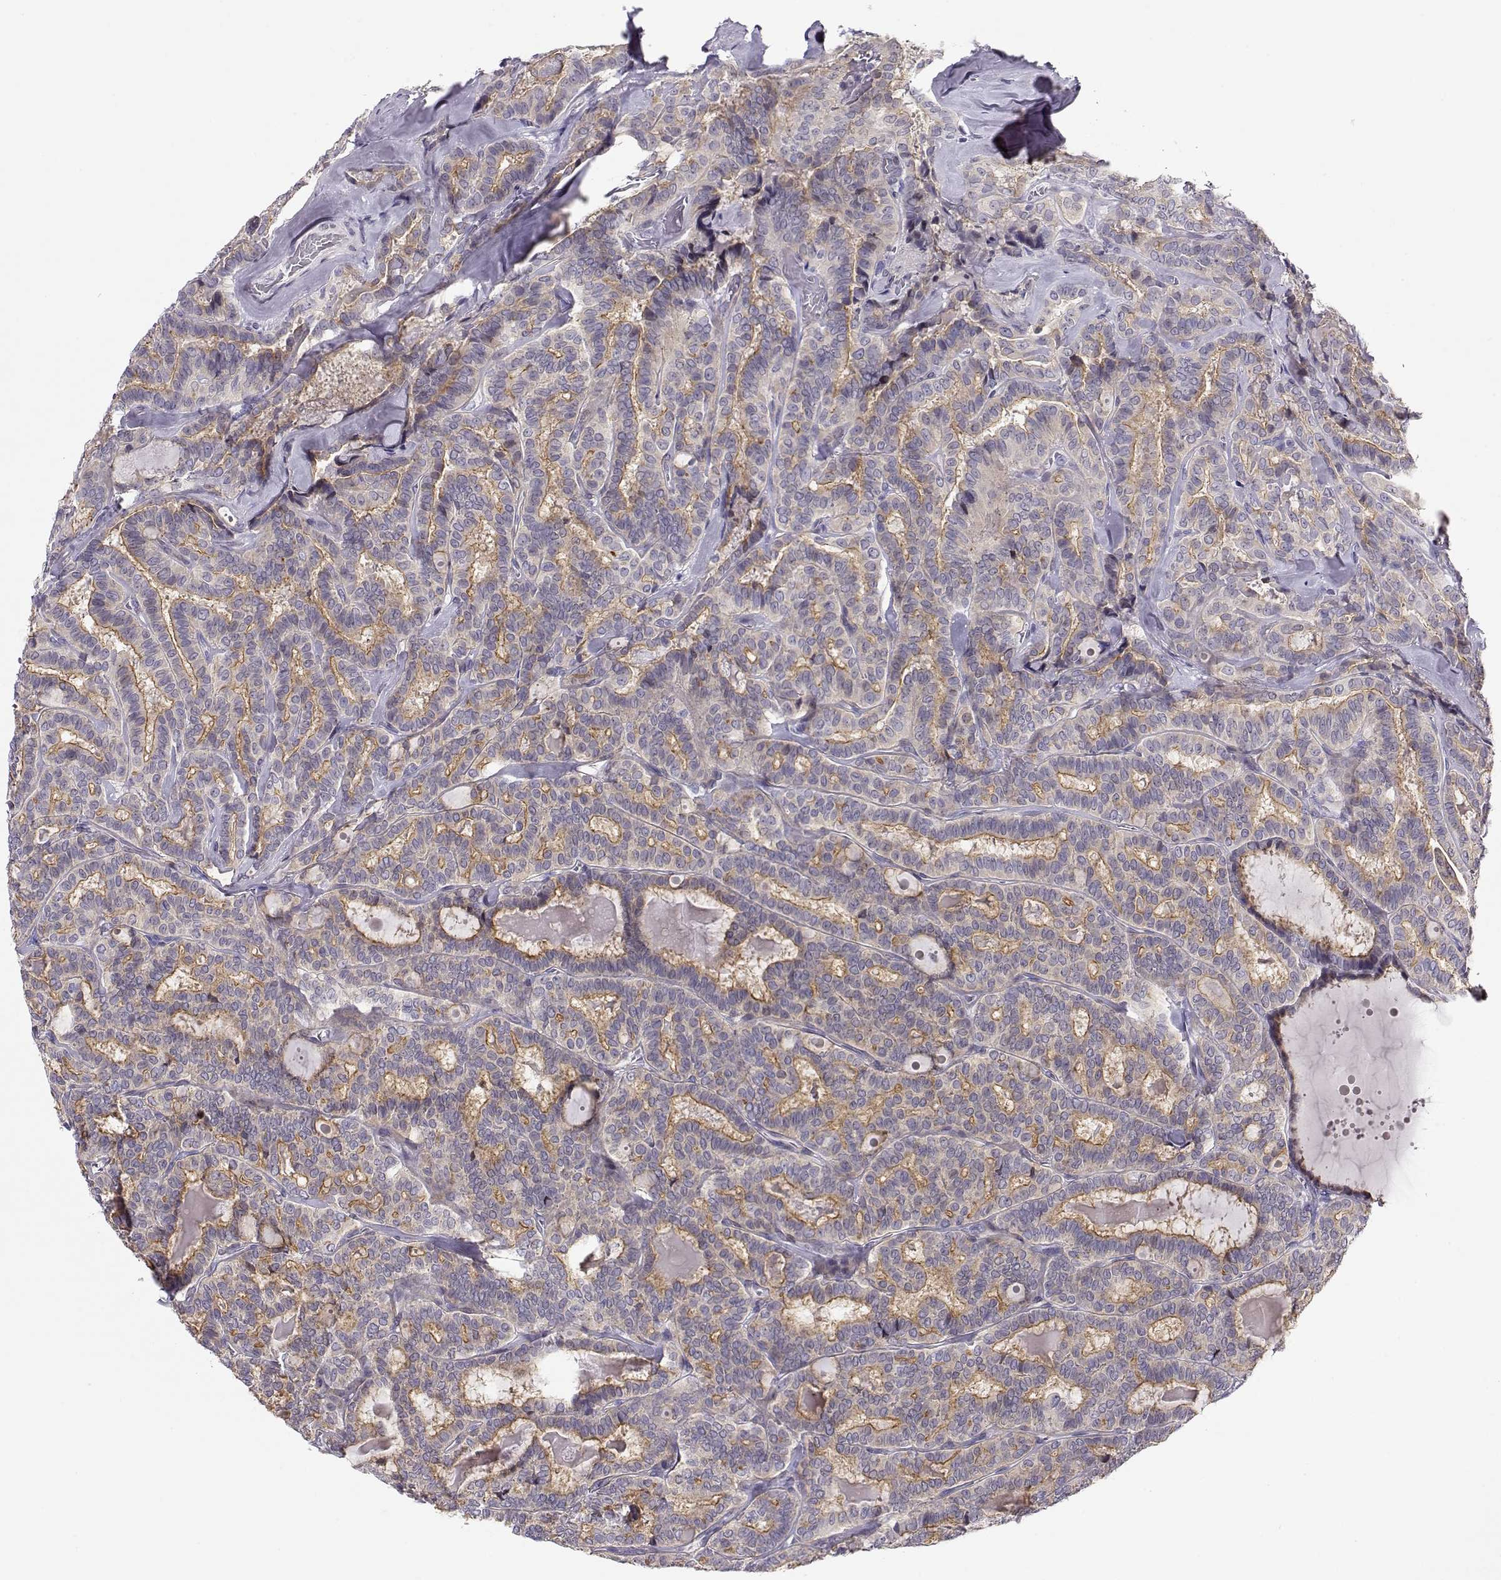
{"staining": {"intensity": "moderate", "quantity": ">75%", "location": "cytoplasmic/membranous"}, "tissue": "thyroid cancer", "cell_type": "Tumor cells", "image_type": "cancer", "snomed": [{"axis": "morphology", "description": "Papillary adenocarcinoma, NOS"}, {"axis": "topography", "description": "Thyroid gland"}], "caption": "A micrograph of thyroid papillary adenocarcinoma stained for a protein exhibits moderate cytoplasmic/membranous brown staining in tumor cells.", "gene": "CRX", "patient": {"sex": "female", "age": 39}}